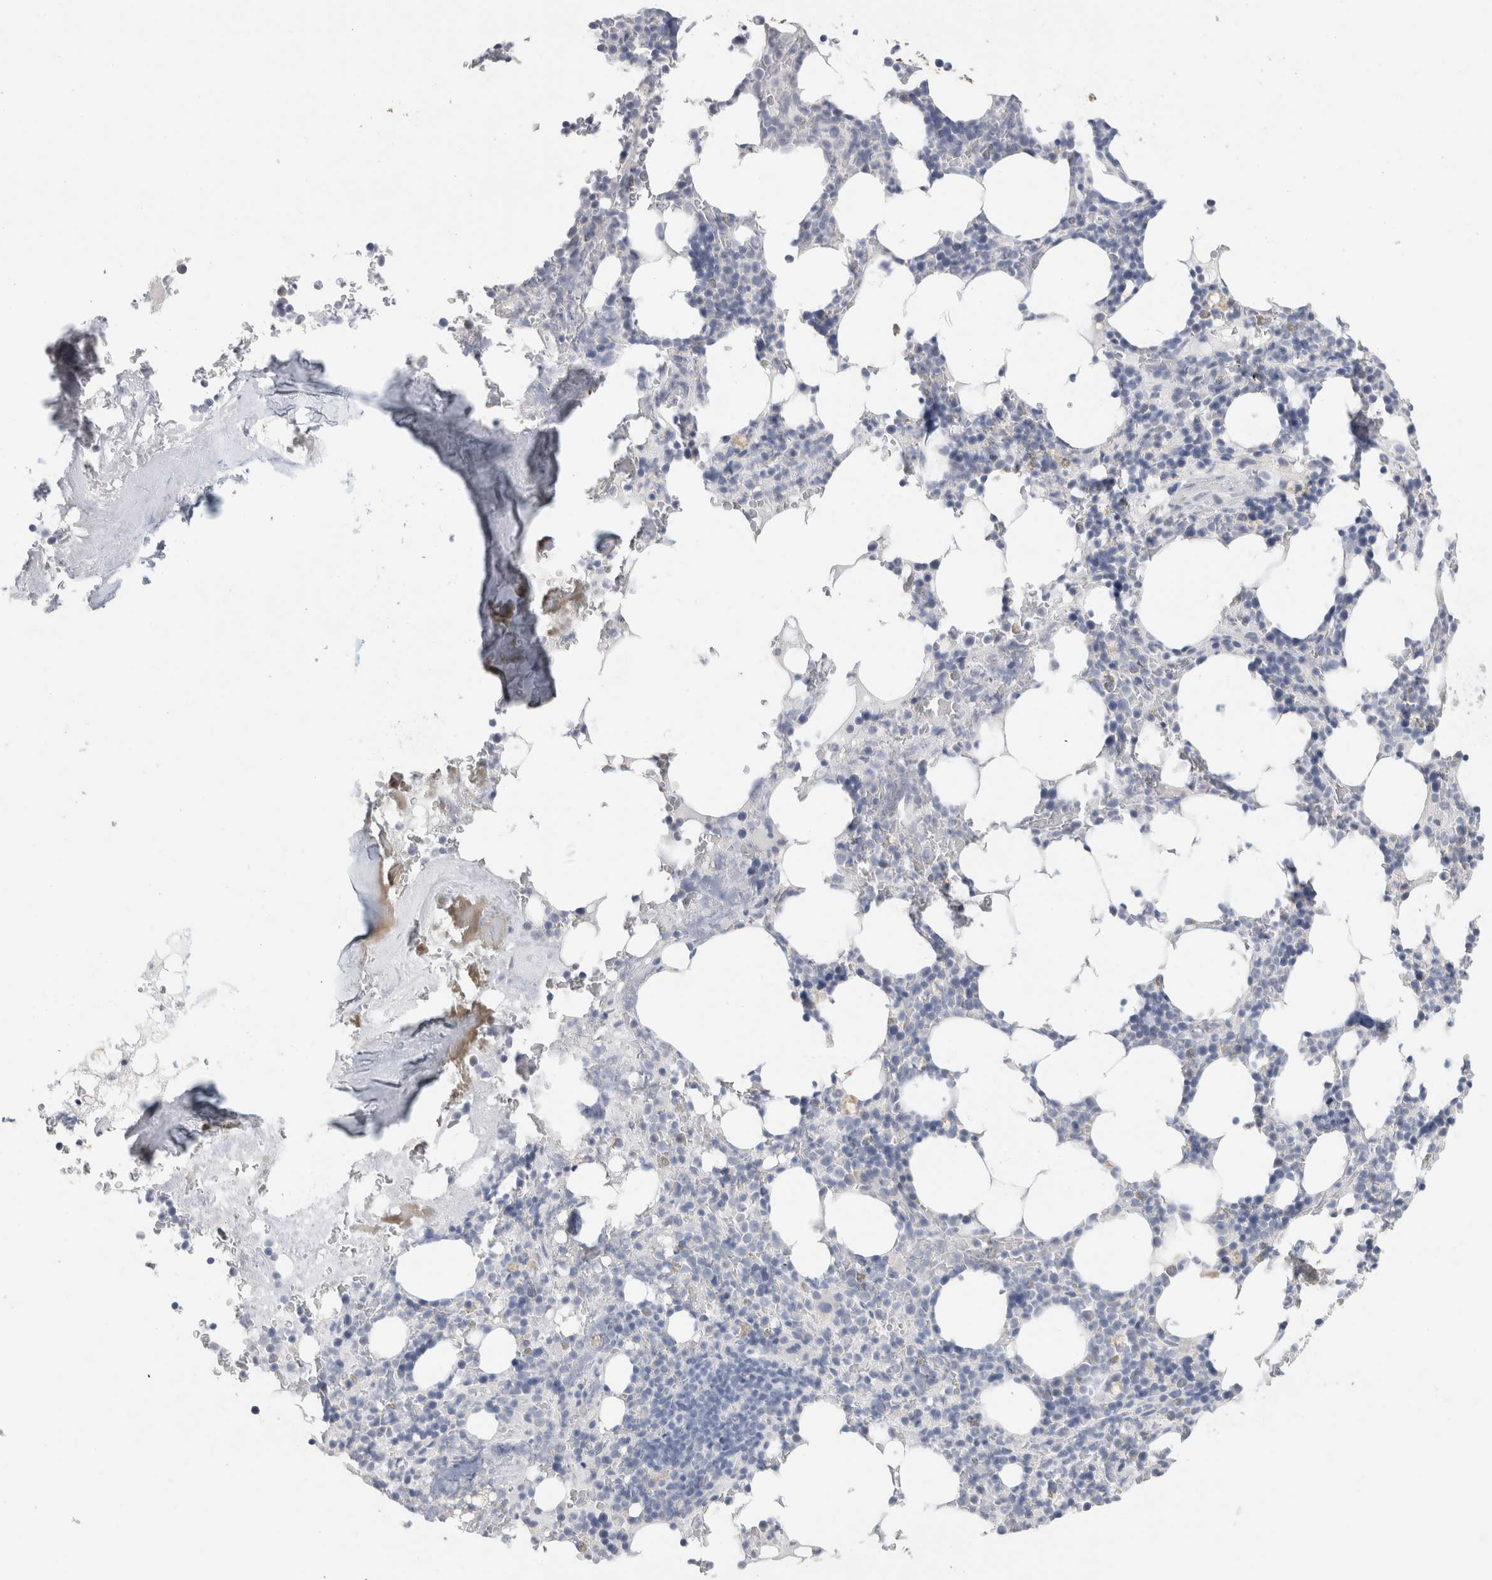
{"staining": {"intensity": "negative", "quantity": "none", "location": "none"}, "tissue": "bone marrow", "cell_type": "Hematopoietic cells", "image_type": "normal", "snomed": [{"axis": "morphology", "description": "Normal tissue, NOS"}, {"axis": "topography", "description": "Bone marrow"}], "caption": "This is an immunohistochemistry (IHC) photomicrograph of unremarkable bone marrow. There is no expression in hematopoietic cells.", "gene": "BCAN", "patient": {"sex": "male", "age": 58}}